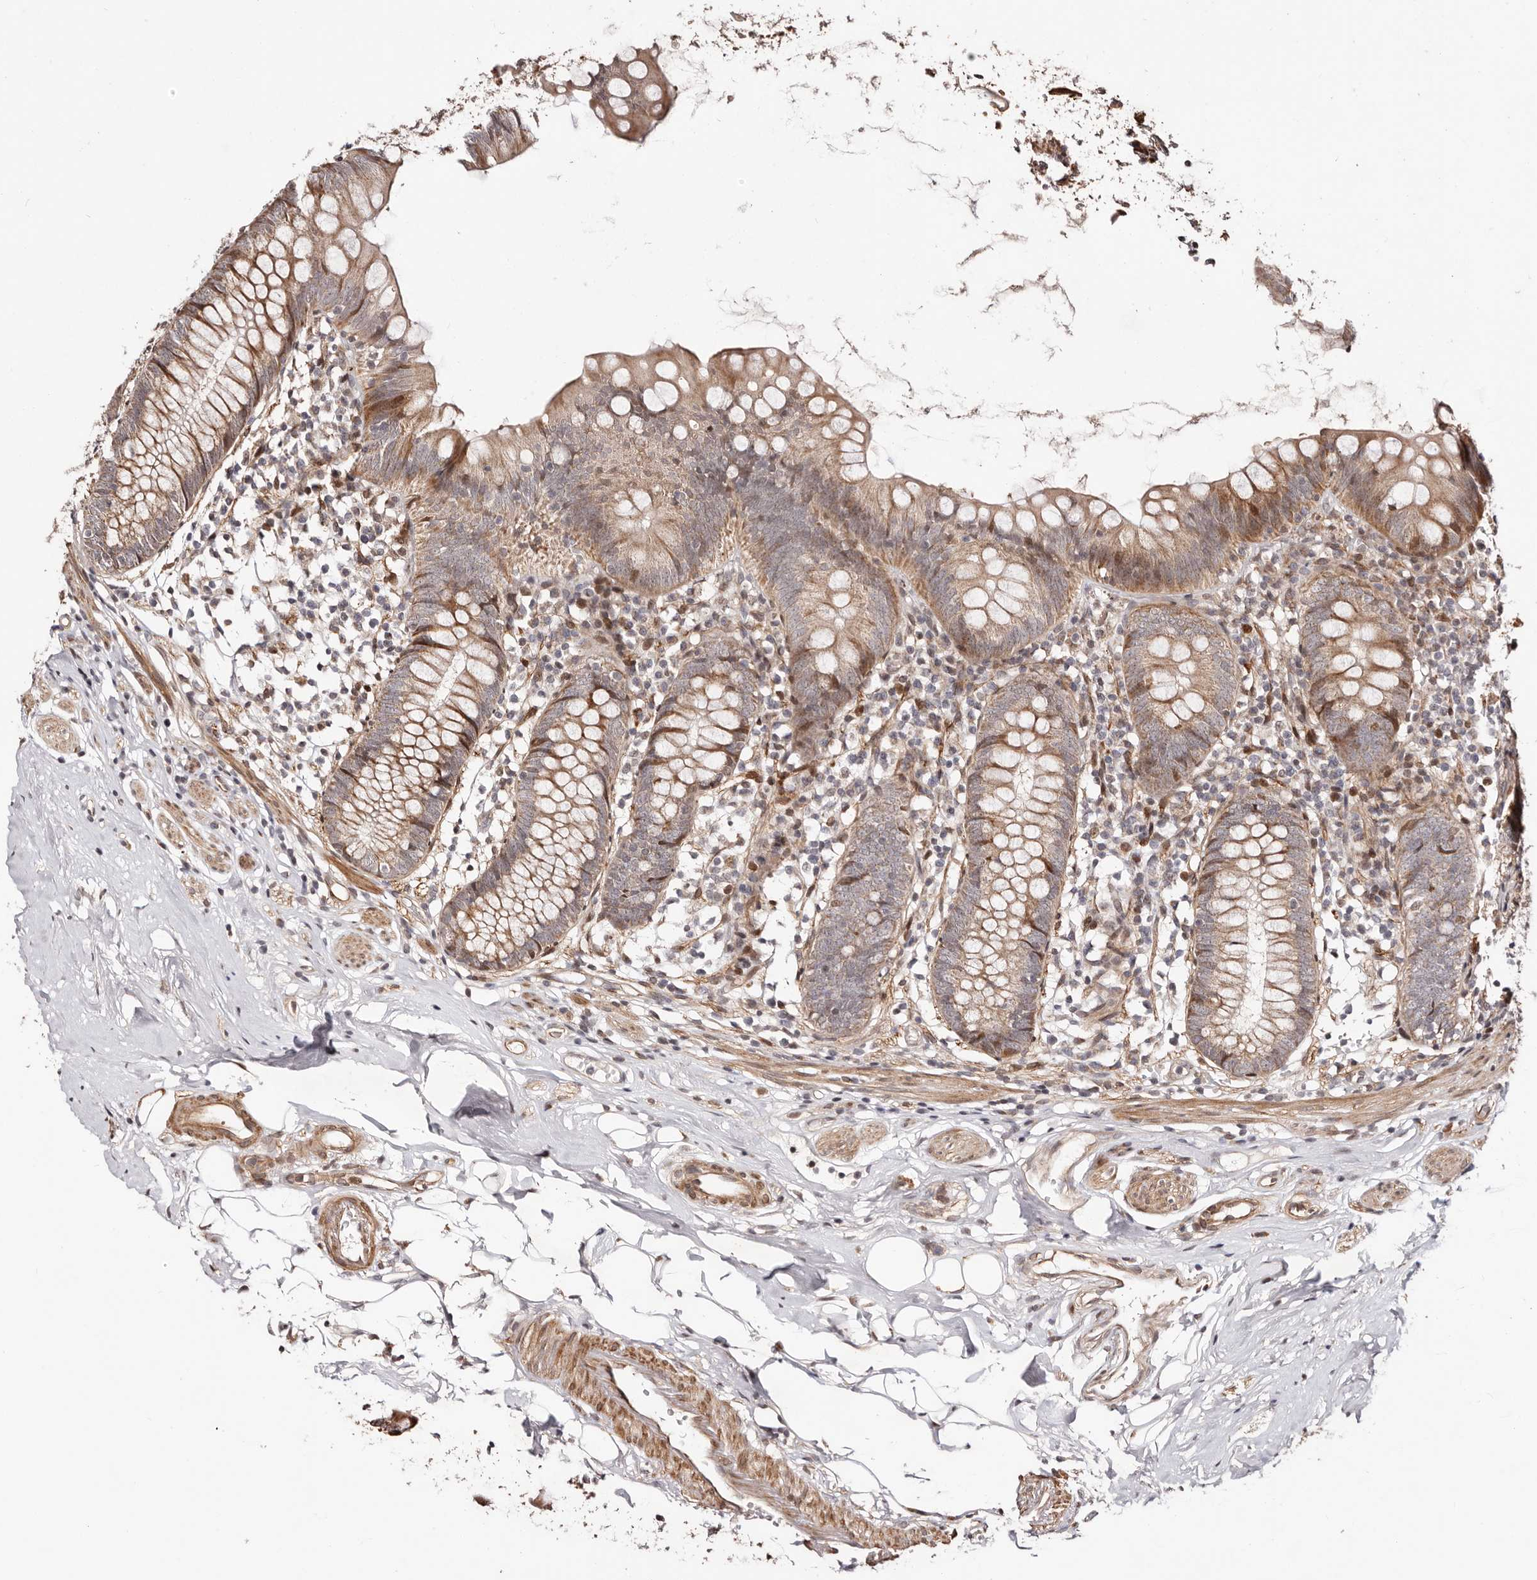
{"staining": {"intensity": "moderate", "quantity": ">75%", "location": "cytoplasmic/membranous"}, "tissue": "appendix", "cell_type": "Glandular cells", "image_type": "normal", "snomed": [{"axis": "morphology", "description": "Normal tissue, NOS"}, {"axis": "topography", "description": "Appendix"}], "caption": "Unremarkable appendix displays moderate cytoplasmic/membranous staining in about >75% of glandular cells, visualized by immunohistochemistry.", "gene": "HIVEP3", "patient": {"sex": "female", "age": 62}}